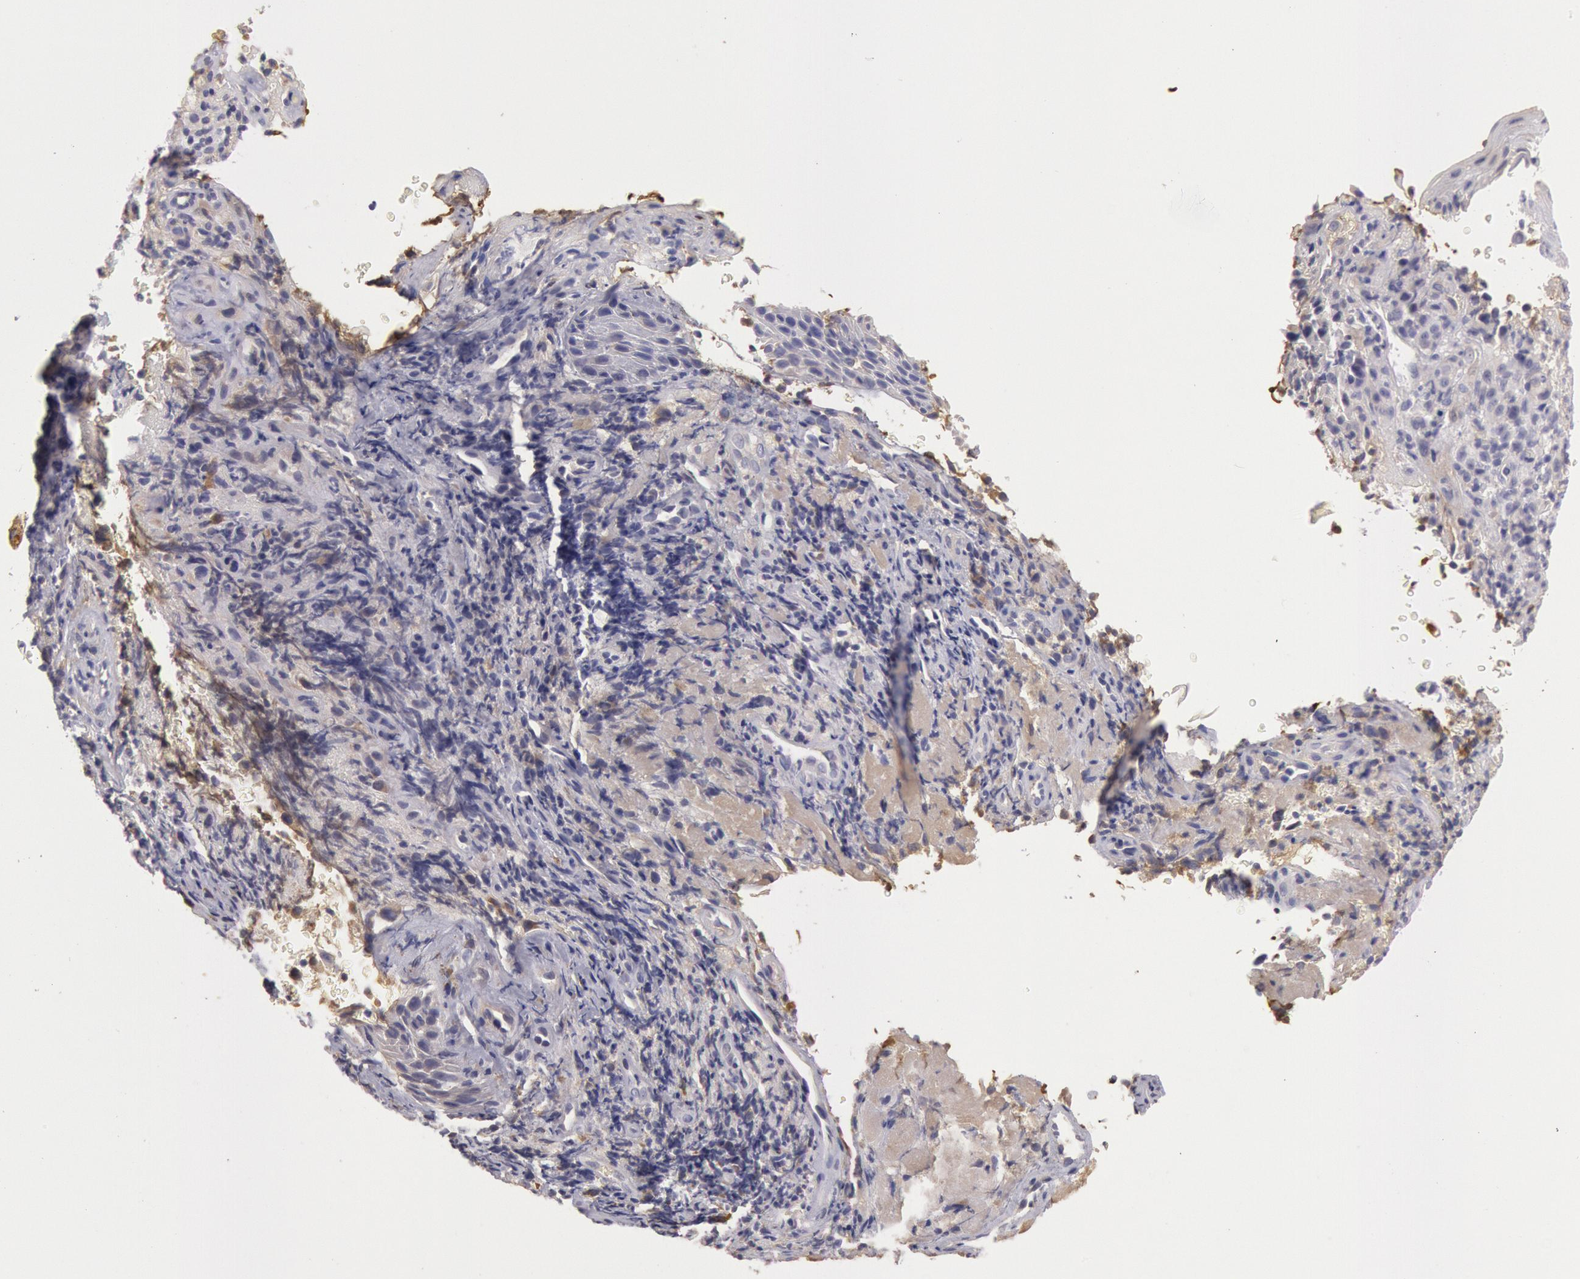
{"staining": {"intensity": "negative", "quantity": "none", "location": "none"}, "tissue": "melanoma", "cell_type": "Tumor cells", "image_type": "cancer", "snomed": [{"axis": "morphology", "description": "Malignant melanoma, NOS"}, {"axis": "topography", "description": "Skin"}], "caption": "IHC of malignant melanoma demonstrates no expression in tumor cells.", "gene": "C1R", "patient": {"sex": "male", "age": 75}}